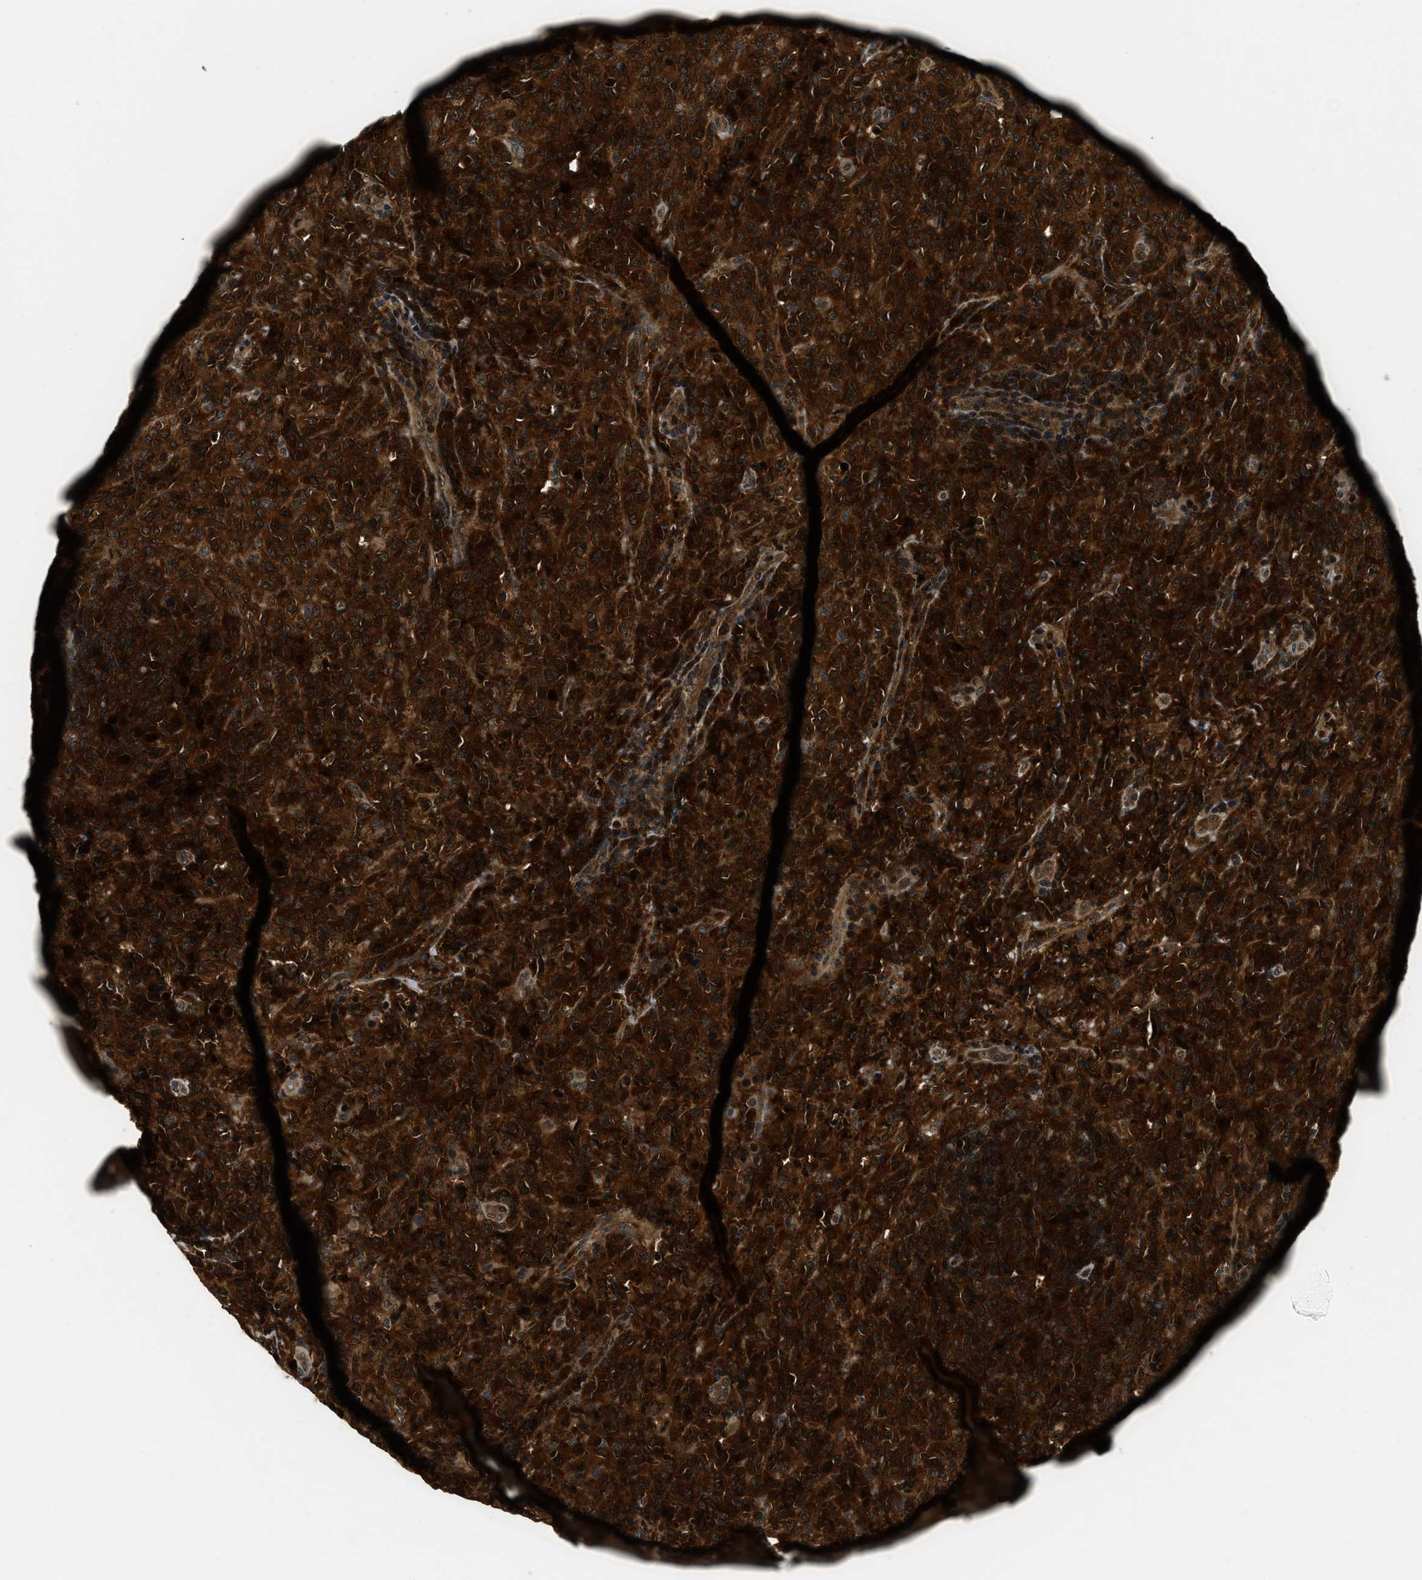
{"staining": {"intensity": "strong", "quantity": ">75%", "location": "cytoplasmic/membranous"}, "tissue": "lymphoma", "cell_type": "Tumor cells", "image_type": "cancer", "snomed": [{"axis": "morphology", "description": "Malignant lymphoma, non-Hodgkin's type, High grade"}, {"axis": "topography", "description": "Tonsil"}], "caption": "There is high levels of strong cytoplasmic/membranous staining in tumor cells of malignant lymphoma, non-Hodgkin's type (high-grade), as demonstrated by immunohistochemical staining (brown color).", "gene": "ADSL", "patient": {"sex": "female", "age": 36}}